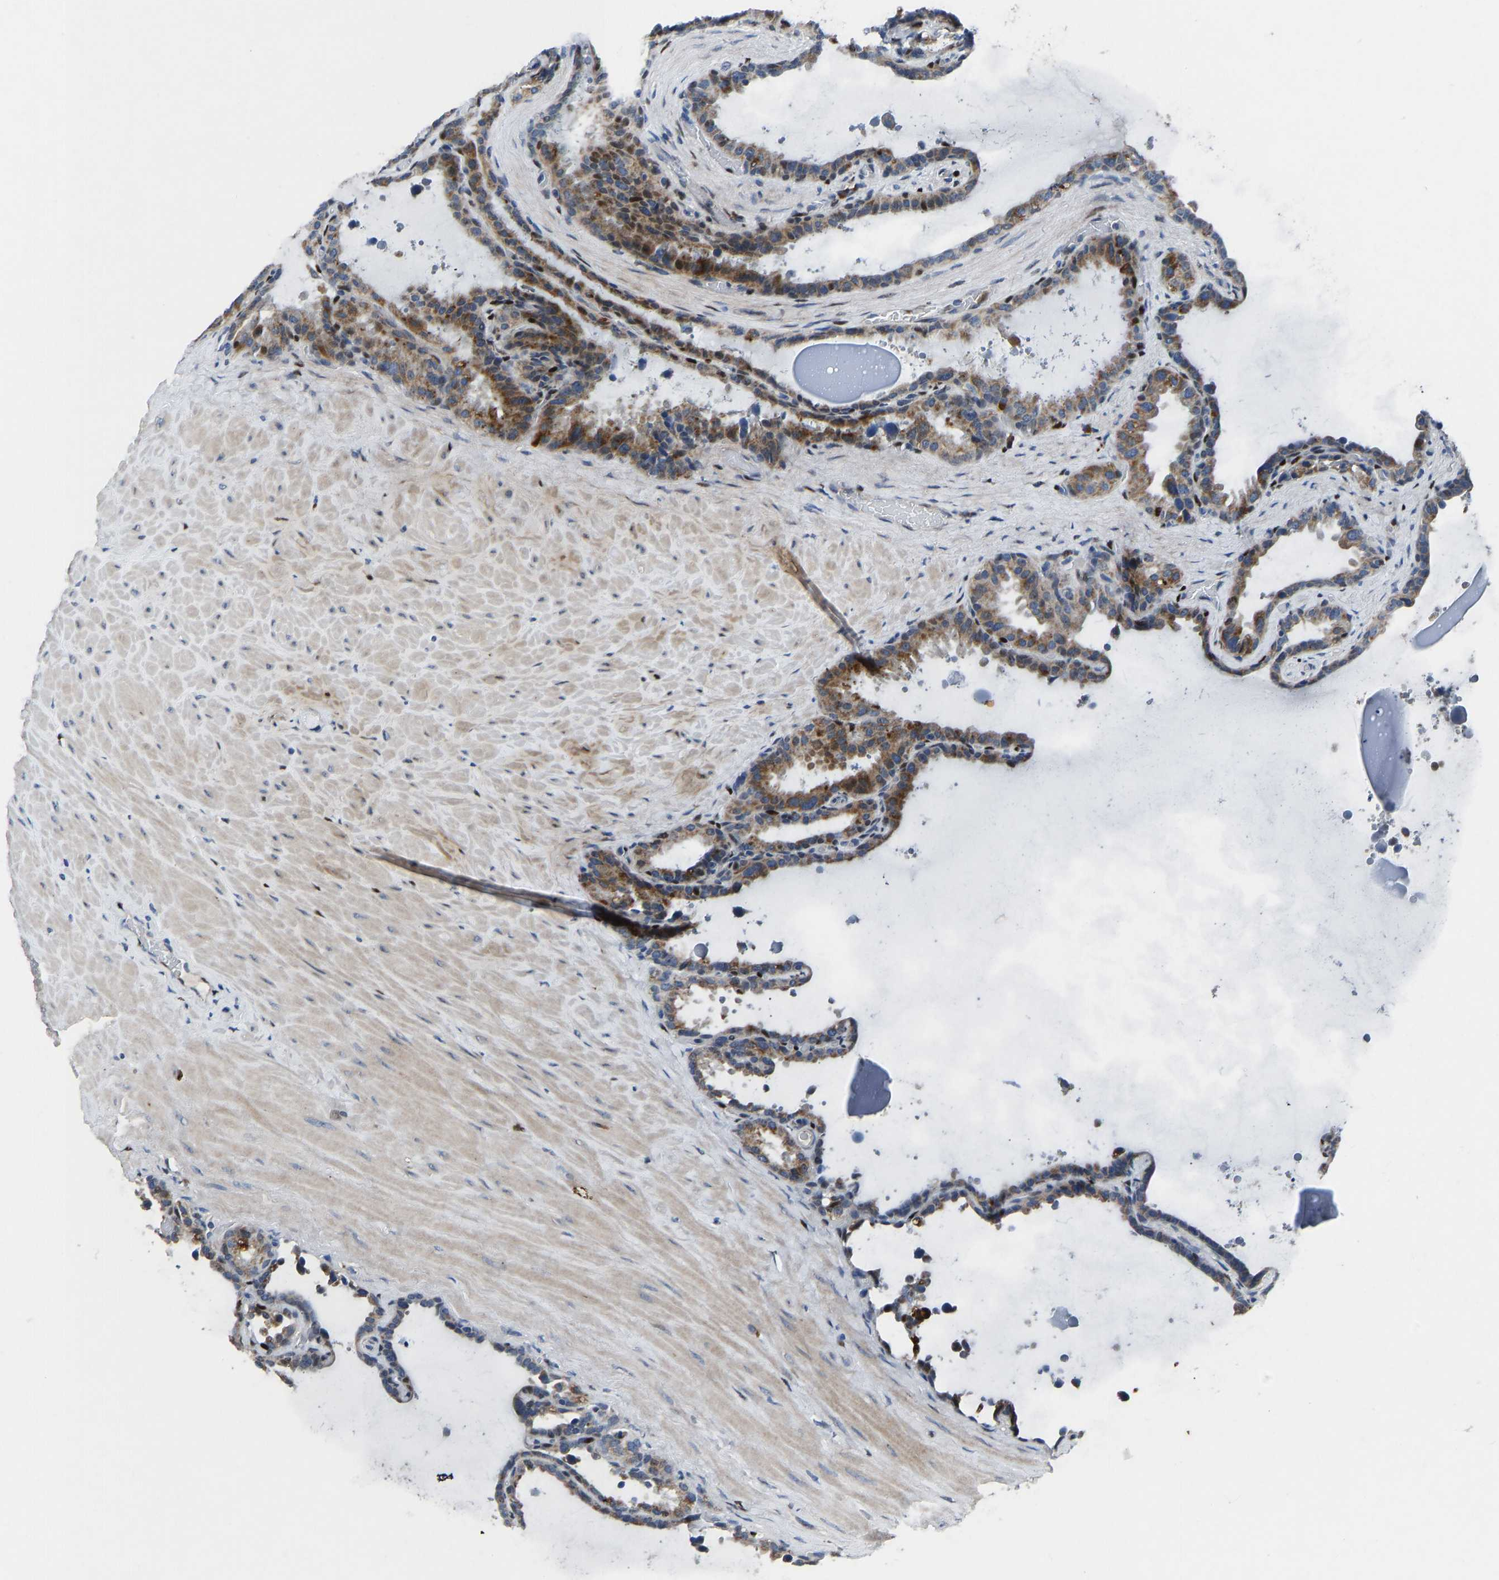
{"staining": {"intensity": "moderate", "quantity": ">75%", "location": "cytoplasmic/membranous"}, "tissue": "seminal vesicle", "cell_type": "Glandular cells", "image_type": "normal", "snomed": [{"axis": "morphology", "description": "Normal tissue, NOS"}, {"axis": "topography", "description": "Seminal veicle"}], "caption": "Immunohistochemical staining of benign seminal vesicle exhibits >75% levels of moderate cytoplasmic/membranous protein positivity in approximately >75% of glandular cells.", "gene": "EGR1", "patient": {"sex": "male", "age": 46}}